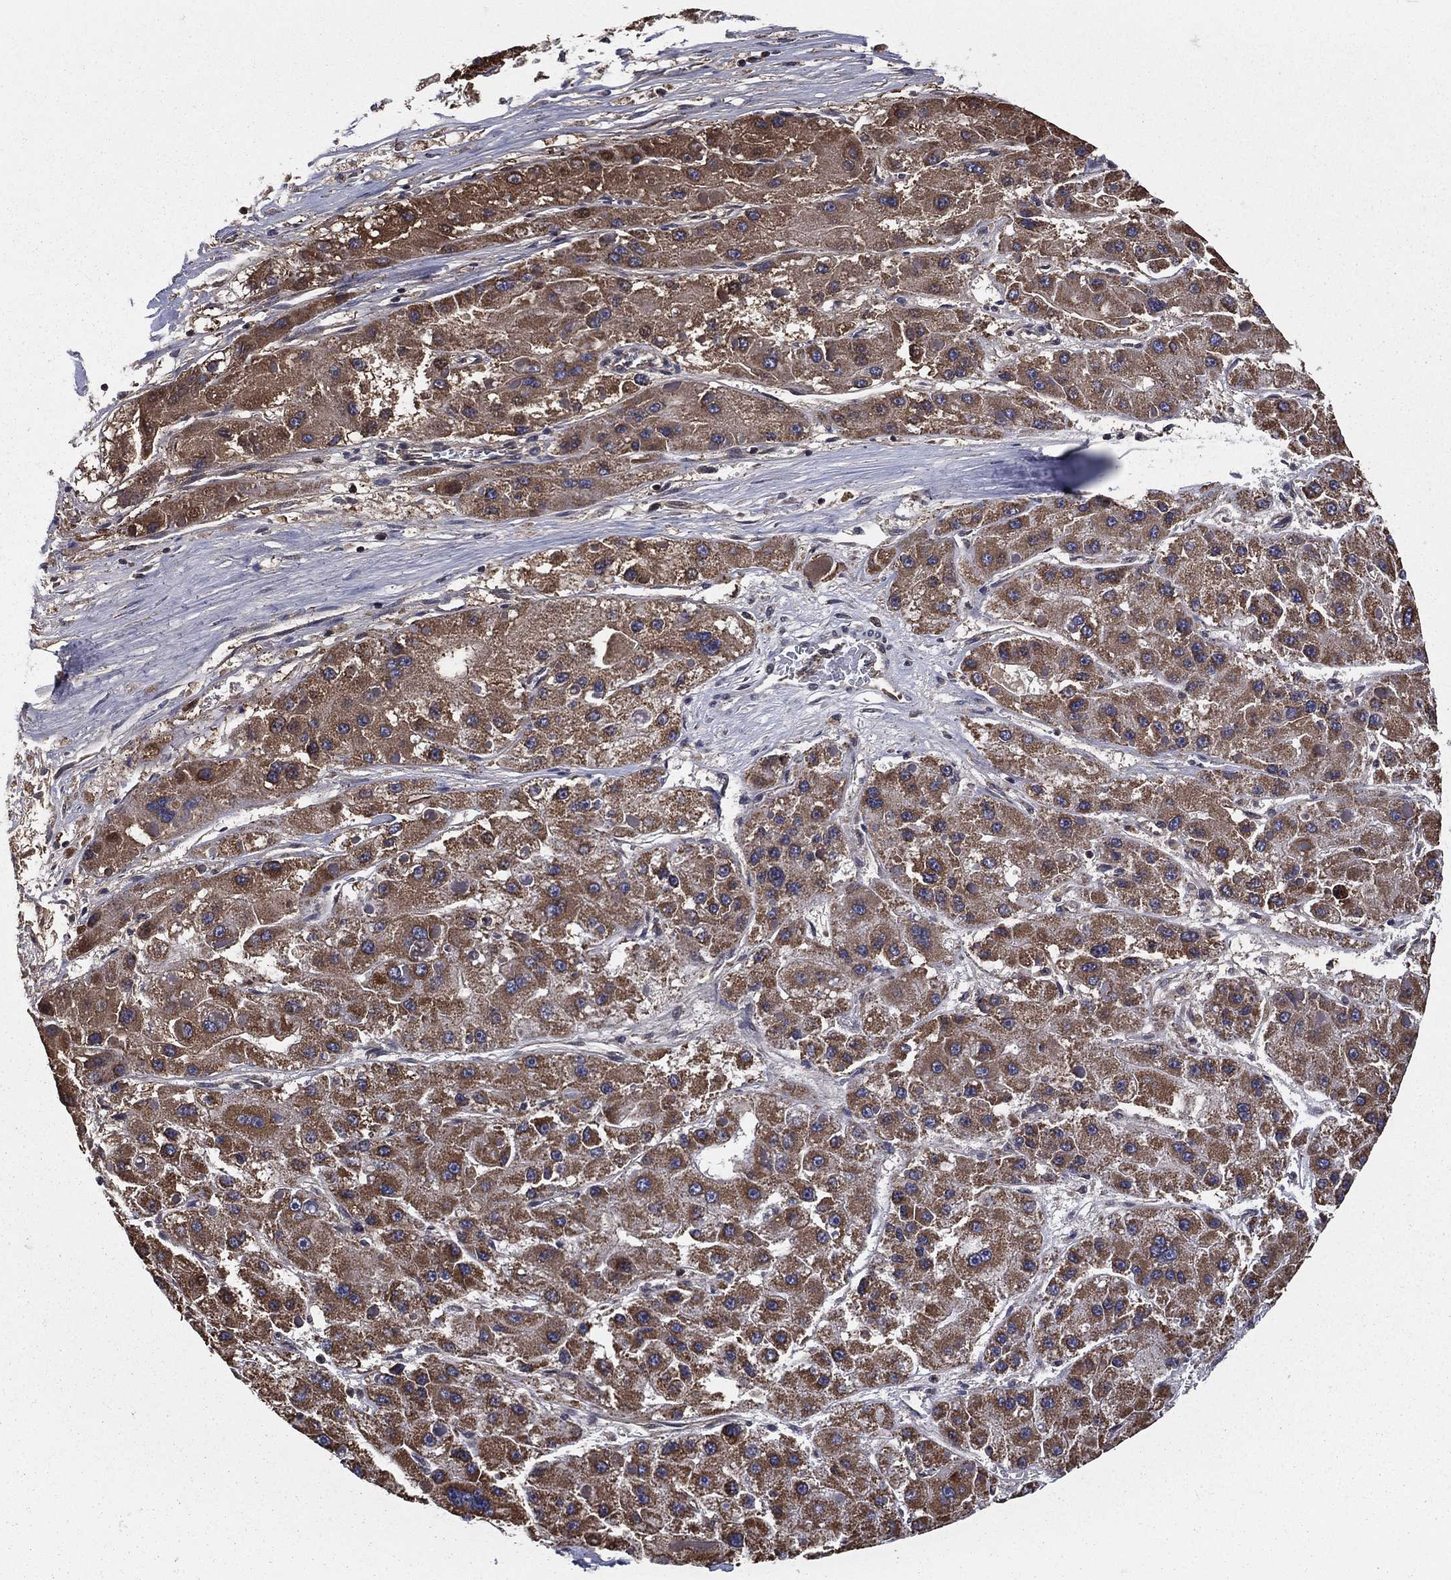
{"staining": {"intensity": "moderate", "quantity": ">75%", "location": "cytoplasmic/membranous"}, "tissue": "liver cancer", "cell_type": "Tumor cells", "image_type": "cancer", "snomed": [{"axis": "morphology", "description": "Carcinoma, Hepatocellular, NOS"}, {"axis": "topography", "description": "Liver"}], "caption": "A brown stain labels moderate cytoplasmic/membranous positivity of a protein in human liver cancer tumor cells.", "gene": "RIGI", "patient": {"sex": "female", "age": 73}}